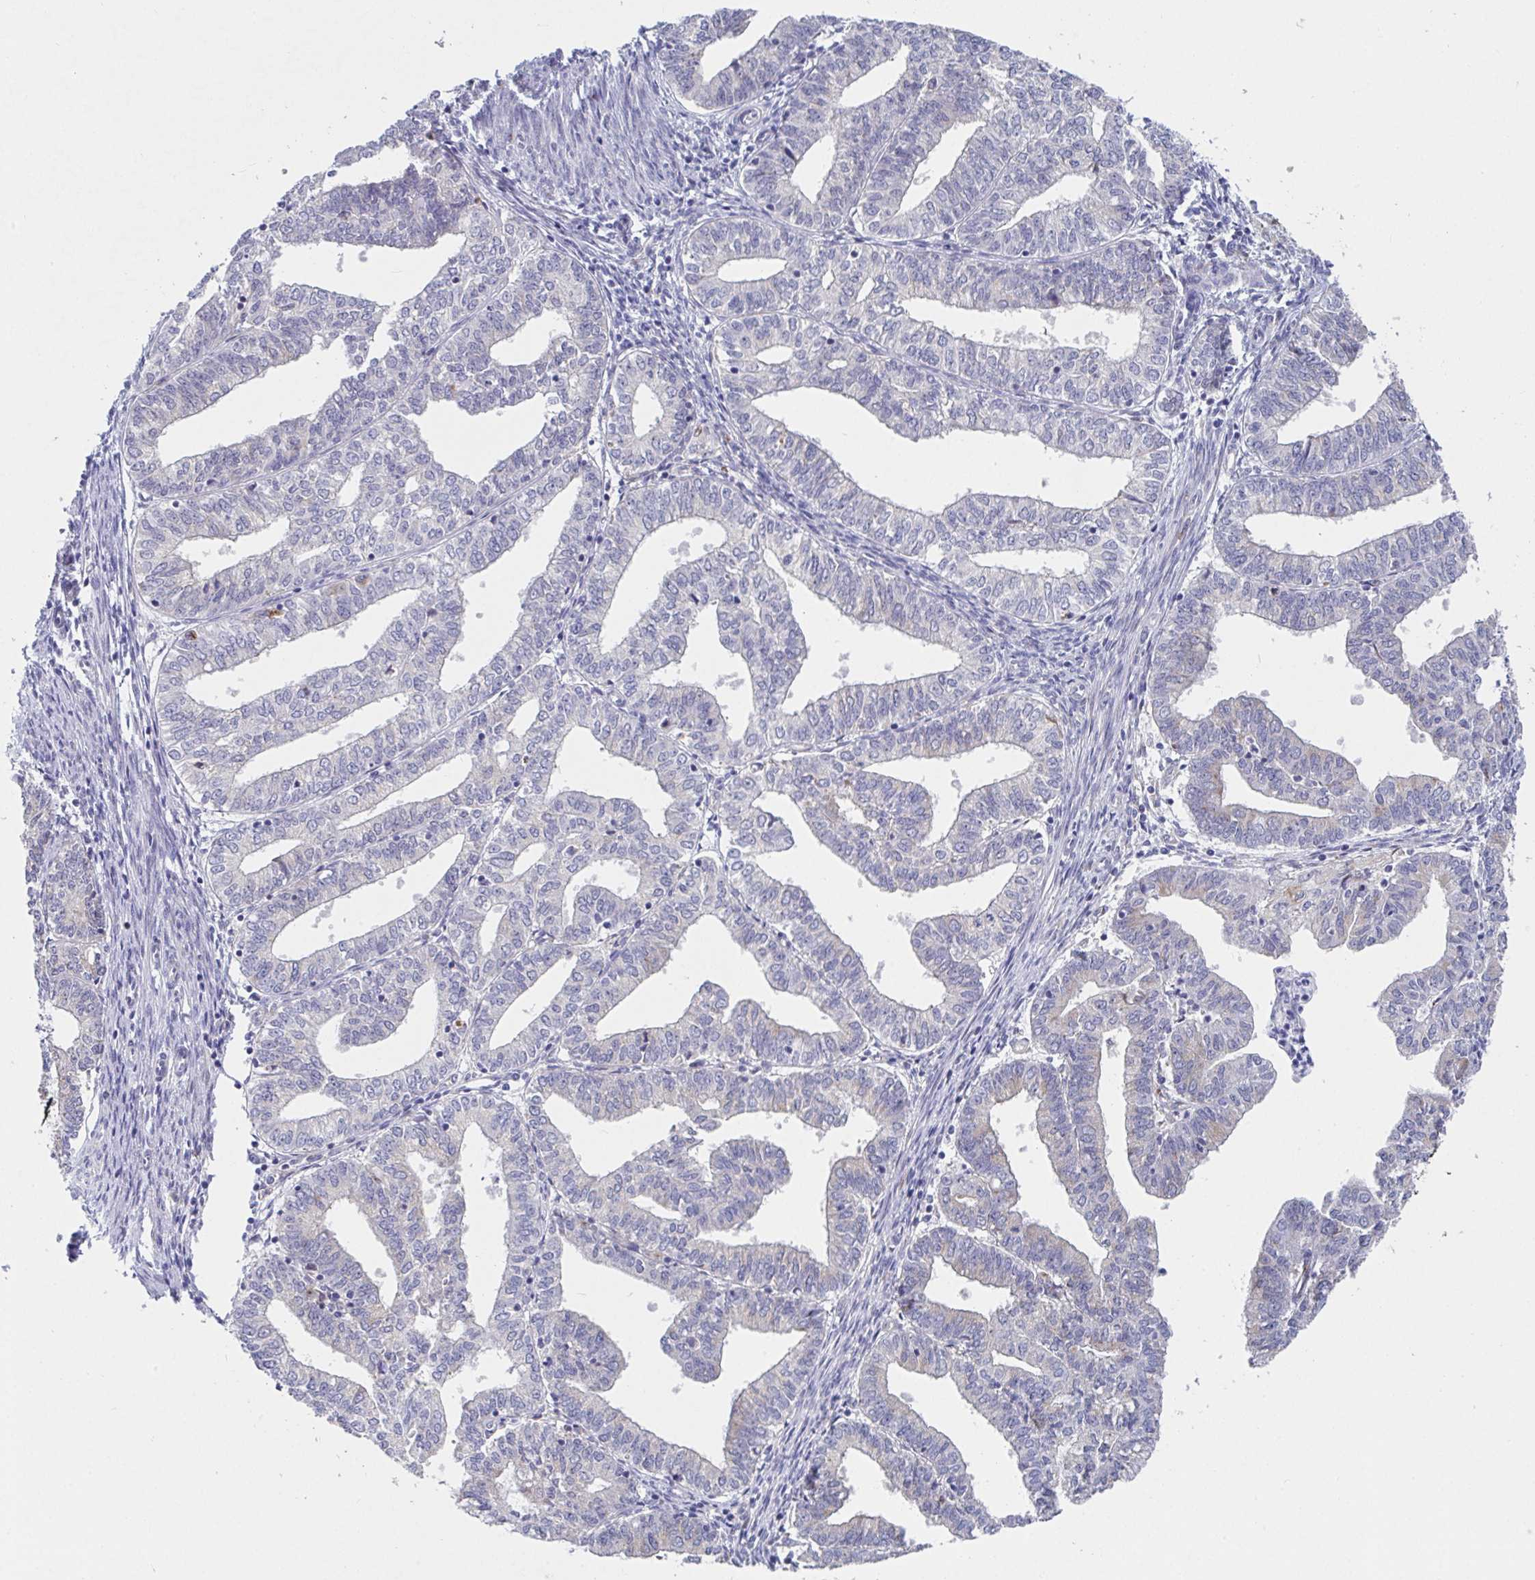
{"staining": {"intensity": "negative", "quantity": "none", "location": "none"}, "tissue": "endometrial cancer", "cell_type": "Tumor cells", "image_type": "cancer", "snomed": [{"axis": "morphology", "description": "Adenocarcinoma, NOS"}, {"axis": "topography", "description": "Endometrium"}], "caption": "Protein analysis of adenocarcinoma (endometrial) demonstrates no significant expression in tumor cells.", "gene": "TAS2R39", "patient": {"sex": "female", "age": 61}}